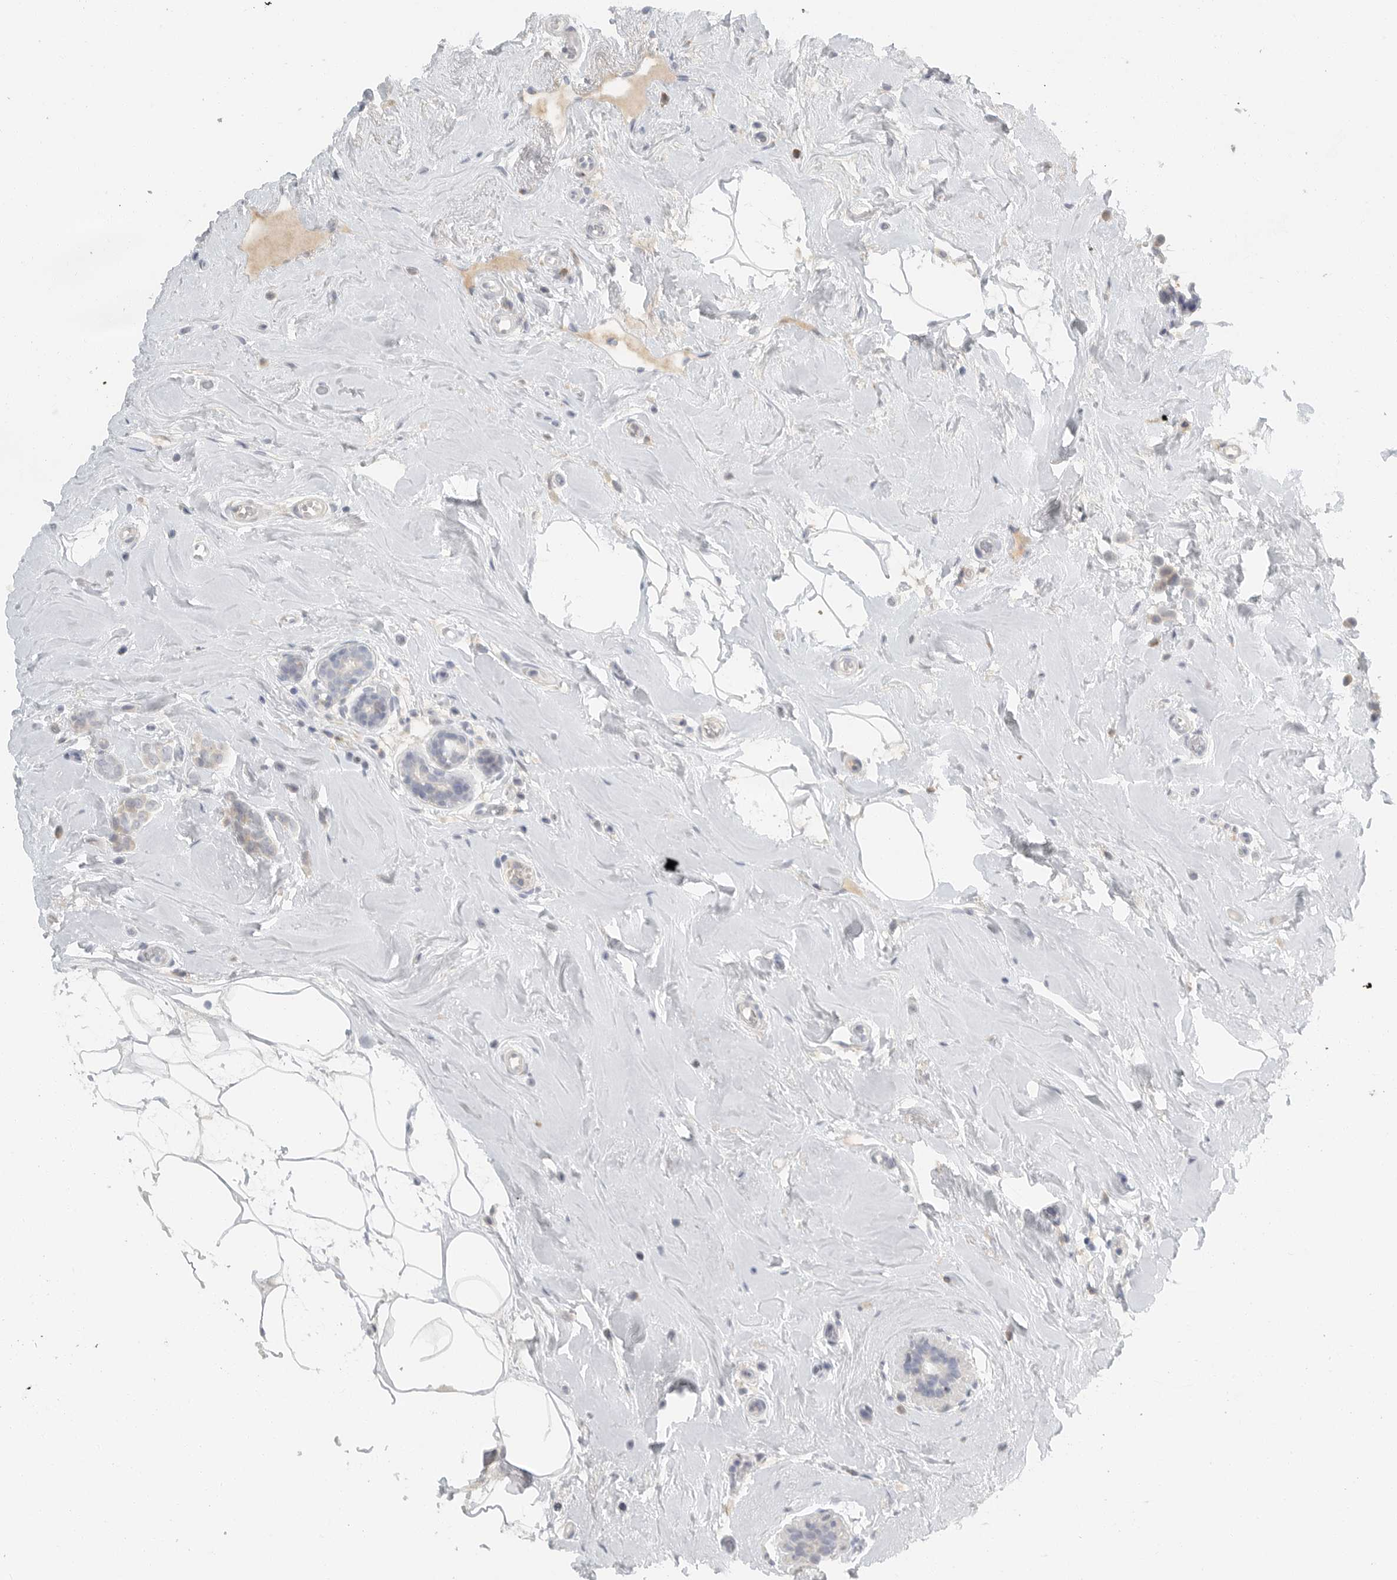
{"staining": {"intensity": "negative", "quantity": "none", "location": "none"}, "tissue": "breast cancer", "cell_type": "Tumor cells", "image_type": "cancer", "snomed": [{"axis": "morphology", "description": "Lobular carcinoma"}, {"axis": "topography", "description": "Breast"}], "caption": "A histopathology image of human breast lobular carcinoma is negative for staining in tumor cells. (DAB IHC, high magnification).", "gene": "PAM", "patient": {"sex": "female", "age": 47}}